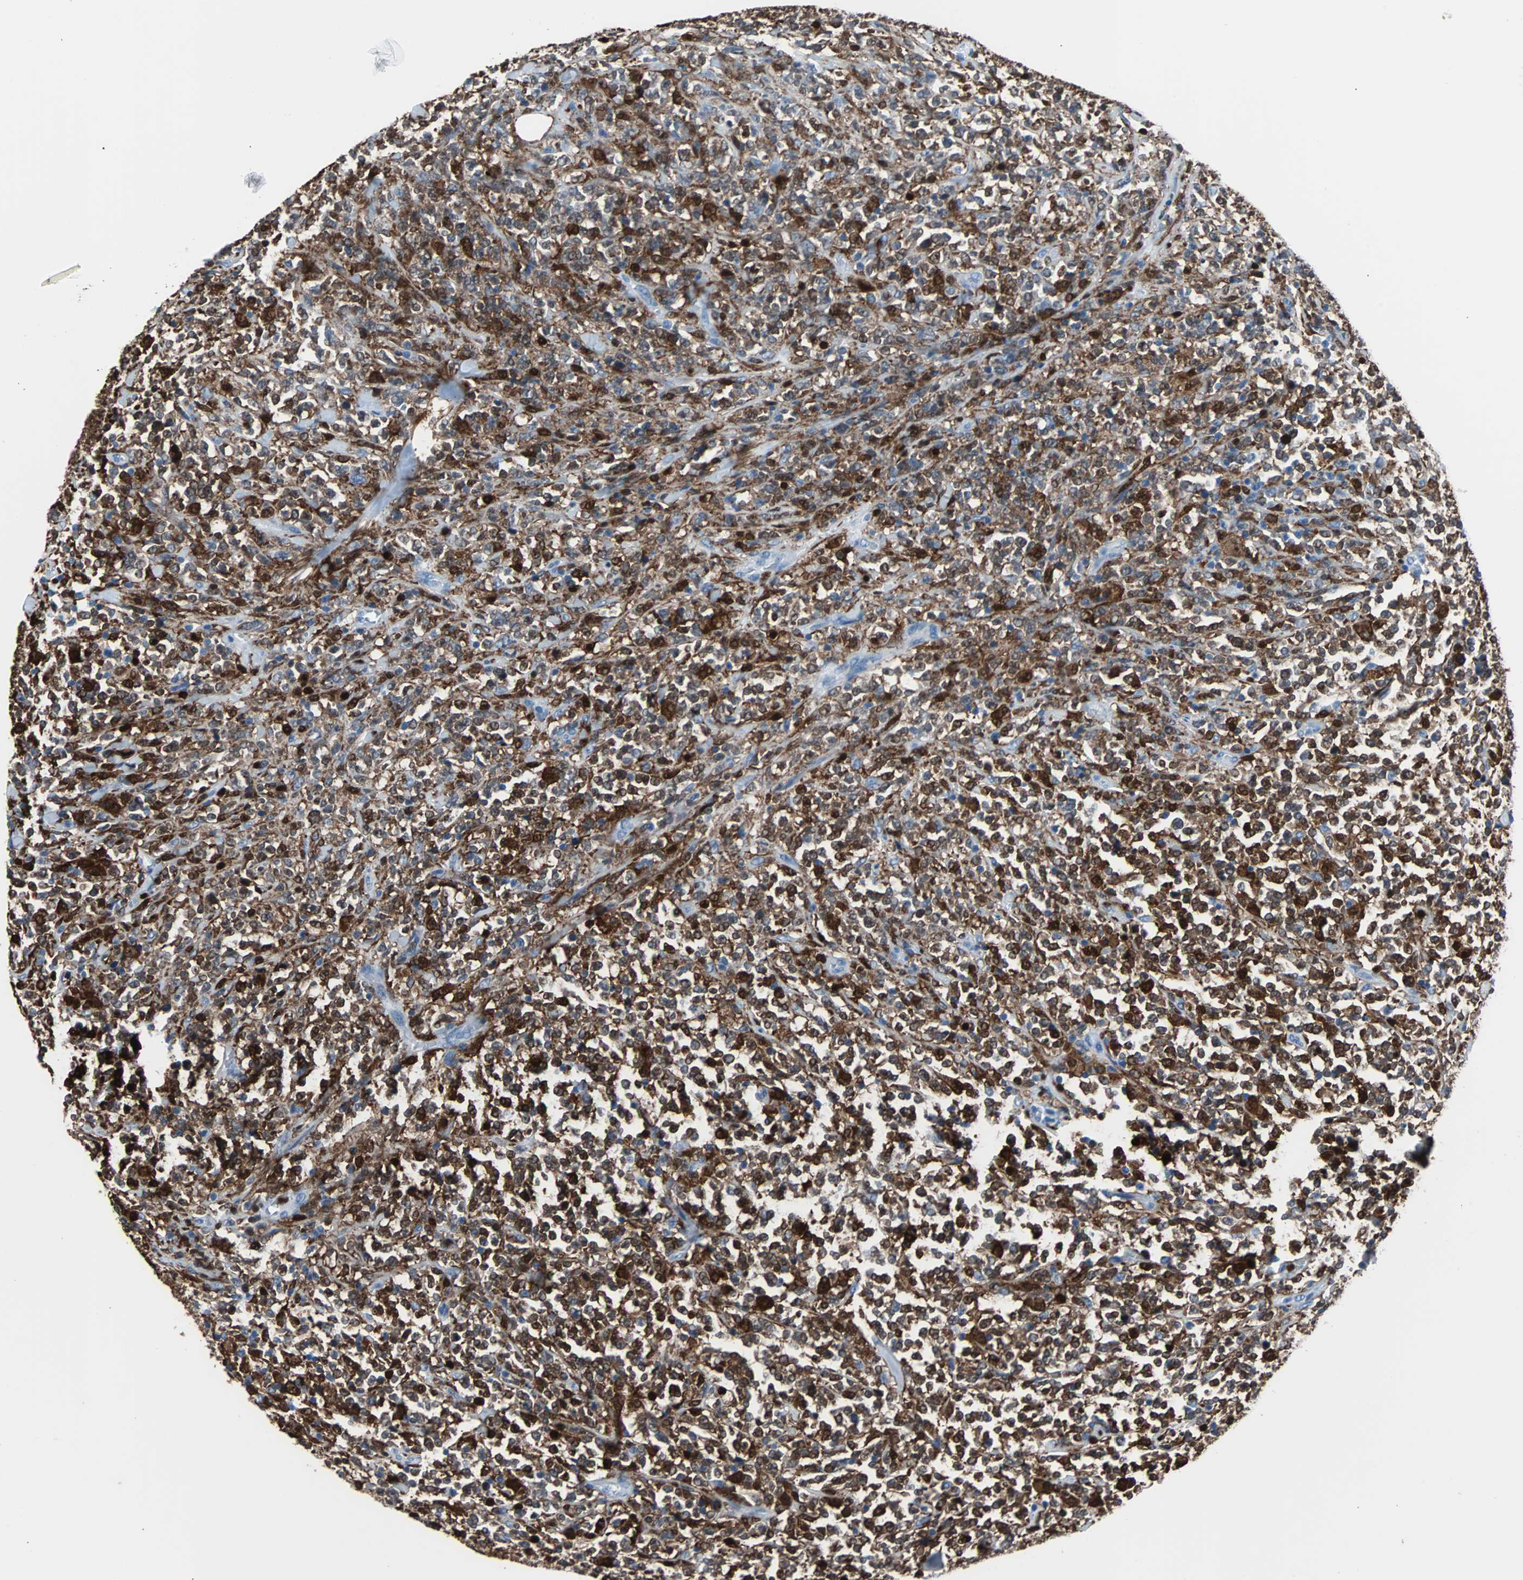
{"staining": {"intensity": "moderate", "quantity": ">75%", "location": "cytoplasmic/membranous"}, "tissue": "lymphoma", "cell_type": "Tumor cells", "image_type": "cancer", "snomed": [{"axis": "morphology", "description": "Malignant lymphoma, non-Hodgkin's type, High grade"}, {"axis": "topography", "description": "Soft tissue"}], "caption": "Brown immunohistochemical staining in human lymphoma demonstrates moderate cytoplasmic/membranous expression in approximately >75% of tumor cells. (DAB (3,3'-diaminobenzidine) = brown stain, brightfield microscopy at high magnification).", "gene": "SYK", "patient": {"sex": "male", "age": 18}}